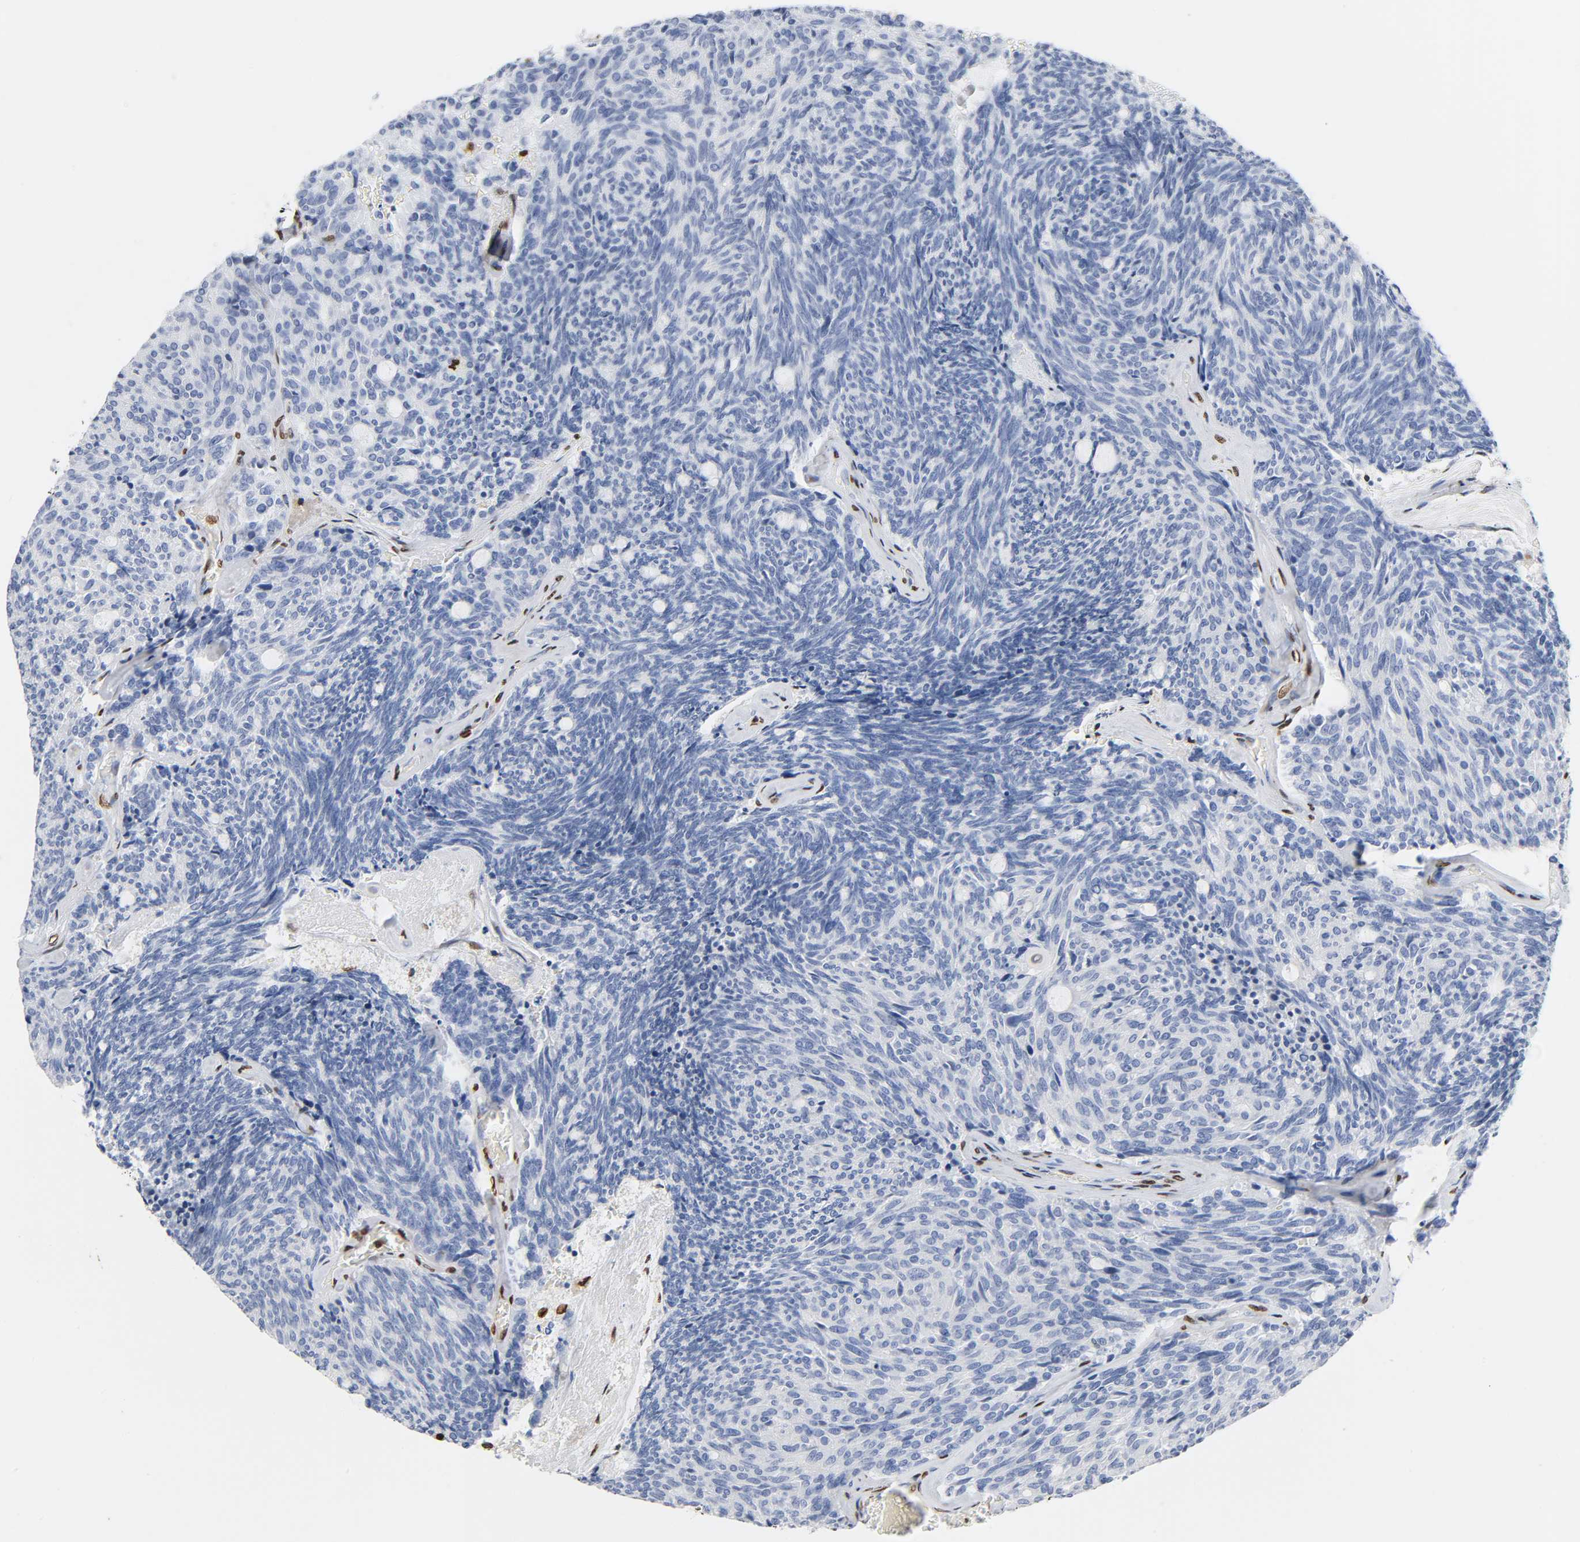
{"staining": {"intensity": "negative", "quantity": "none", "location": "none"}, "tissue": "carcinoid", "cell_type": "Tumor cells", "image_type": "cancer", "snomed": [{"axis": "morphology", "description": "Carcinoid, malignant, NOS"}, {"axis": "topography", "description": "Pancreas"}], "caption": "The micrograph shows no significant expression in tumor cells of malignant carcinoid.", "gene": "HOXA6", "patient": {"sex": "female", "age": 54}}